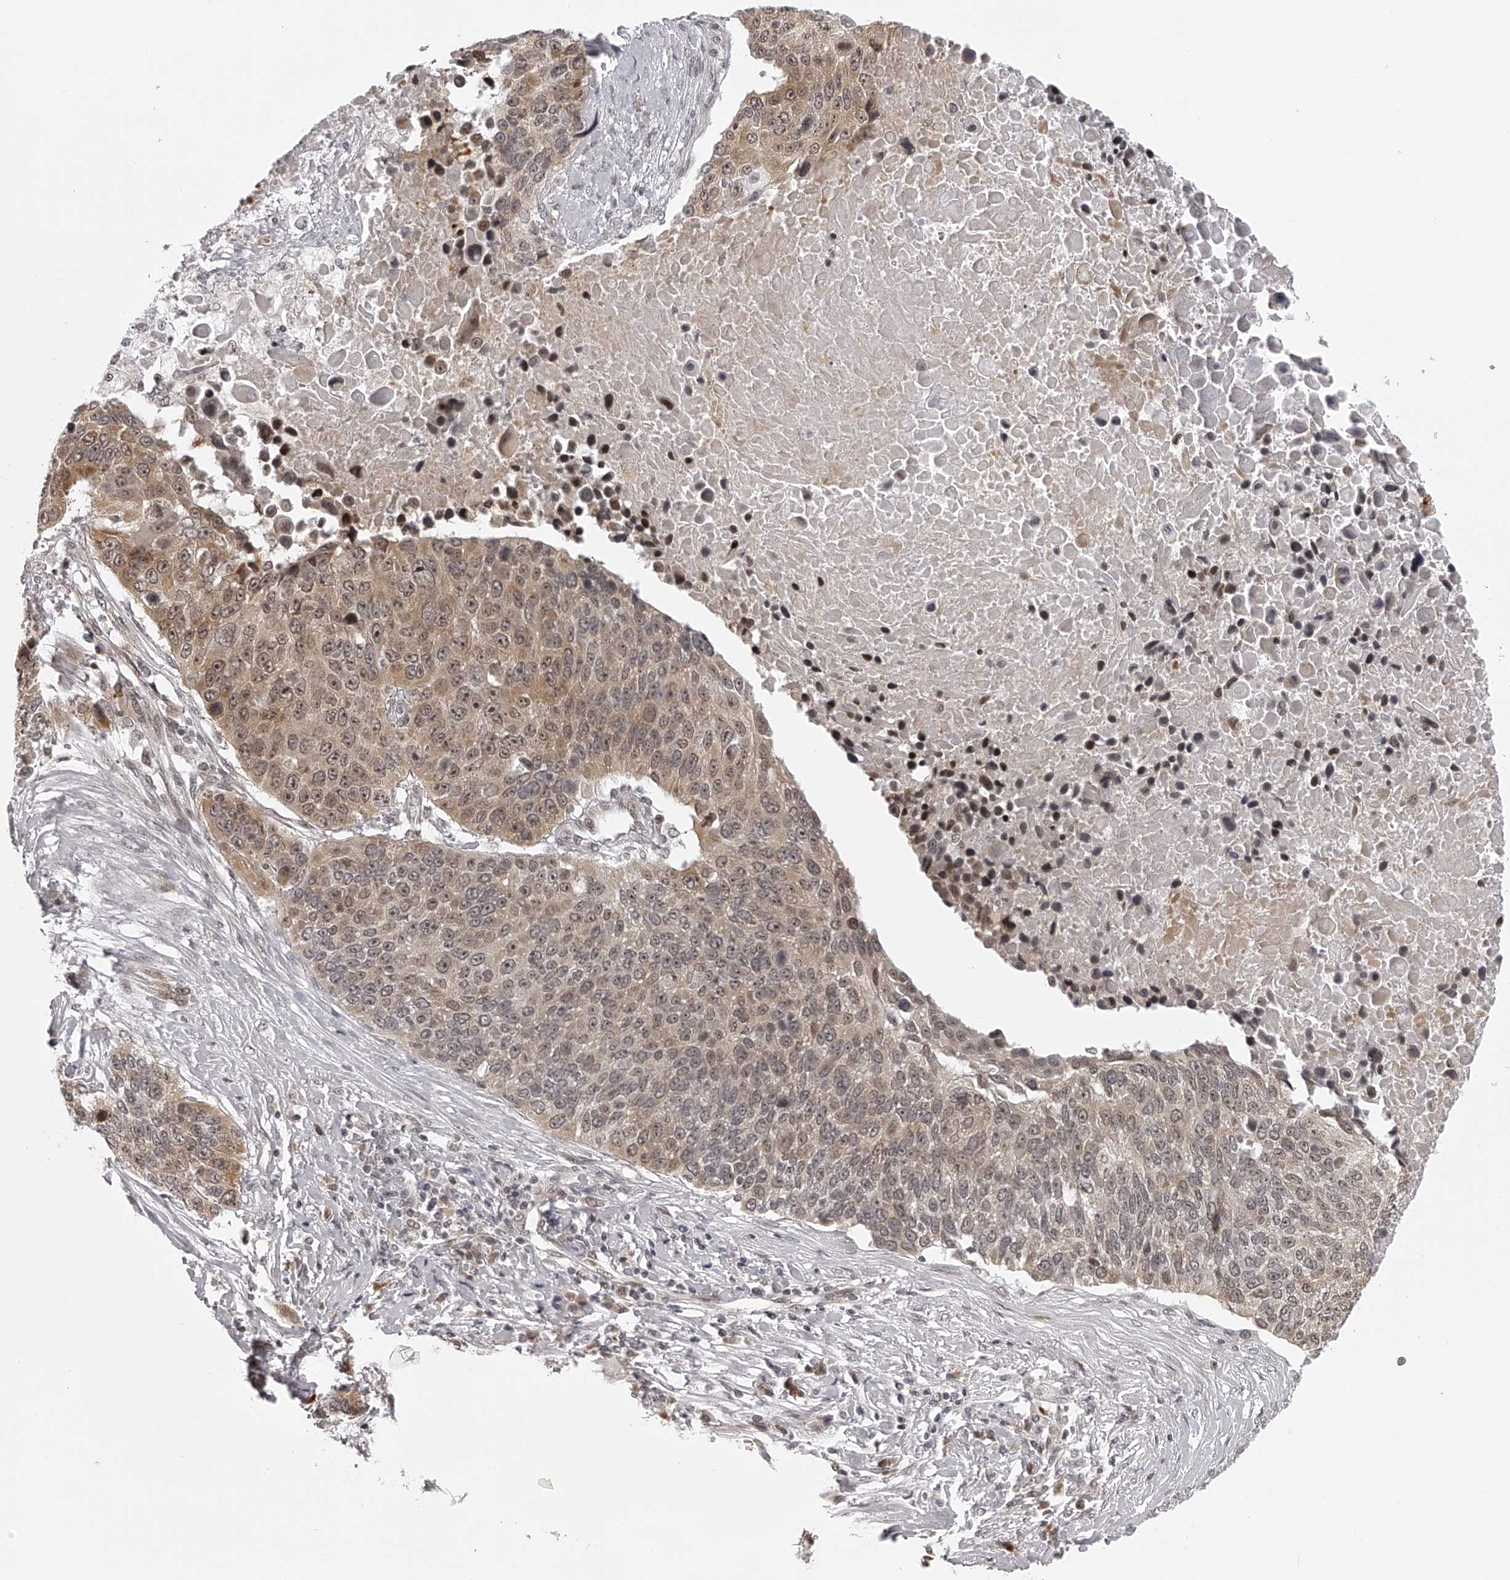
{"staining": {"intensity": "moderate", "quantity": ">75%", "location": "cytoplasmic/membranous,nuclear"}, "tissue": "lung cancer", "cell_type": "Tumor cells", "image_type": "cancer", "snomed": [{"axis": "morphology", "description": "Squamous cell carcinoma, NOS"}, {"axis": "topography", "description": "Lung"}], "caption": "There is medium levels of moderate cytoplasmic/membranous and nuclear expression in tumor cells of squamous cell carcinoma (lung), as demonstrated by immunohistochemical staining (brown color).", "gene": "ODF2L", "patient": {"sex": "male", "age": 66}}